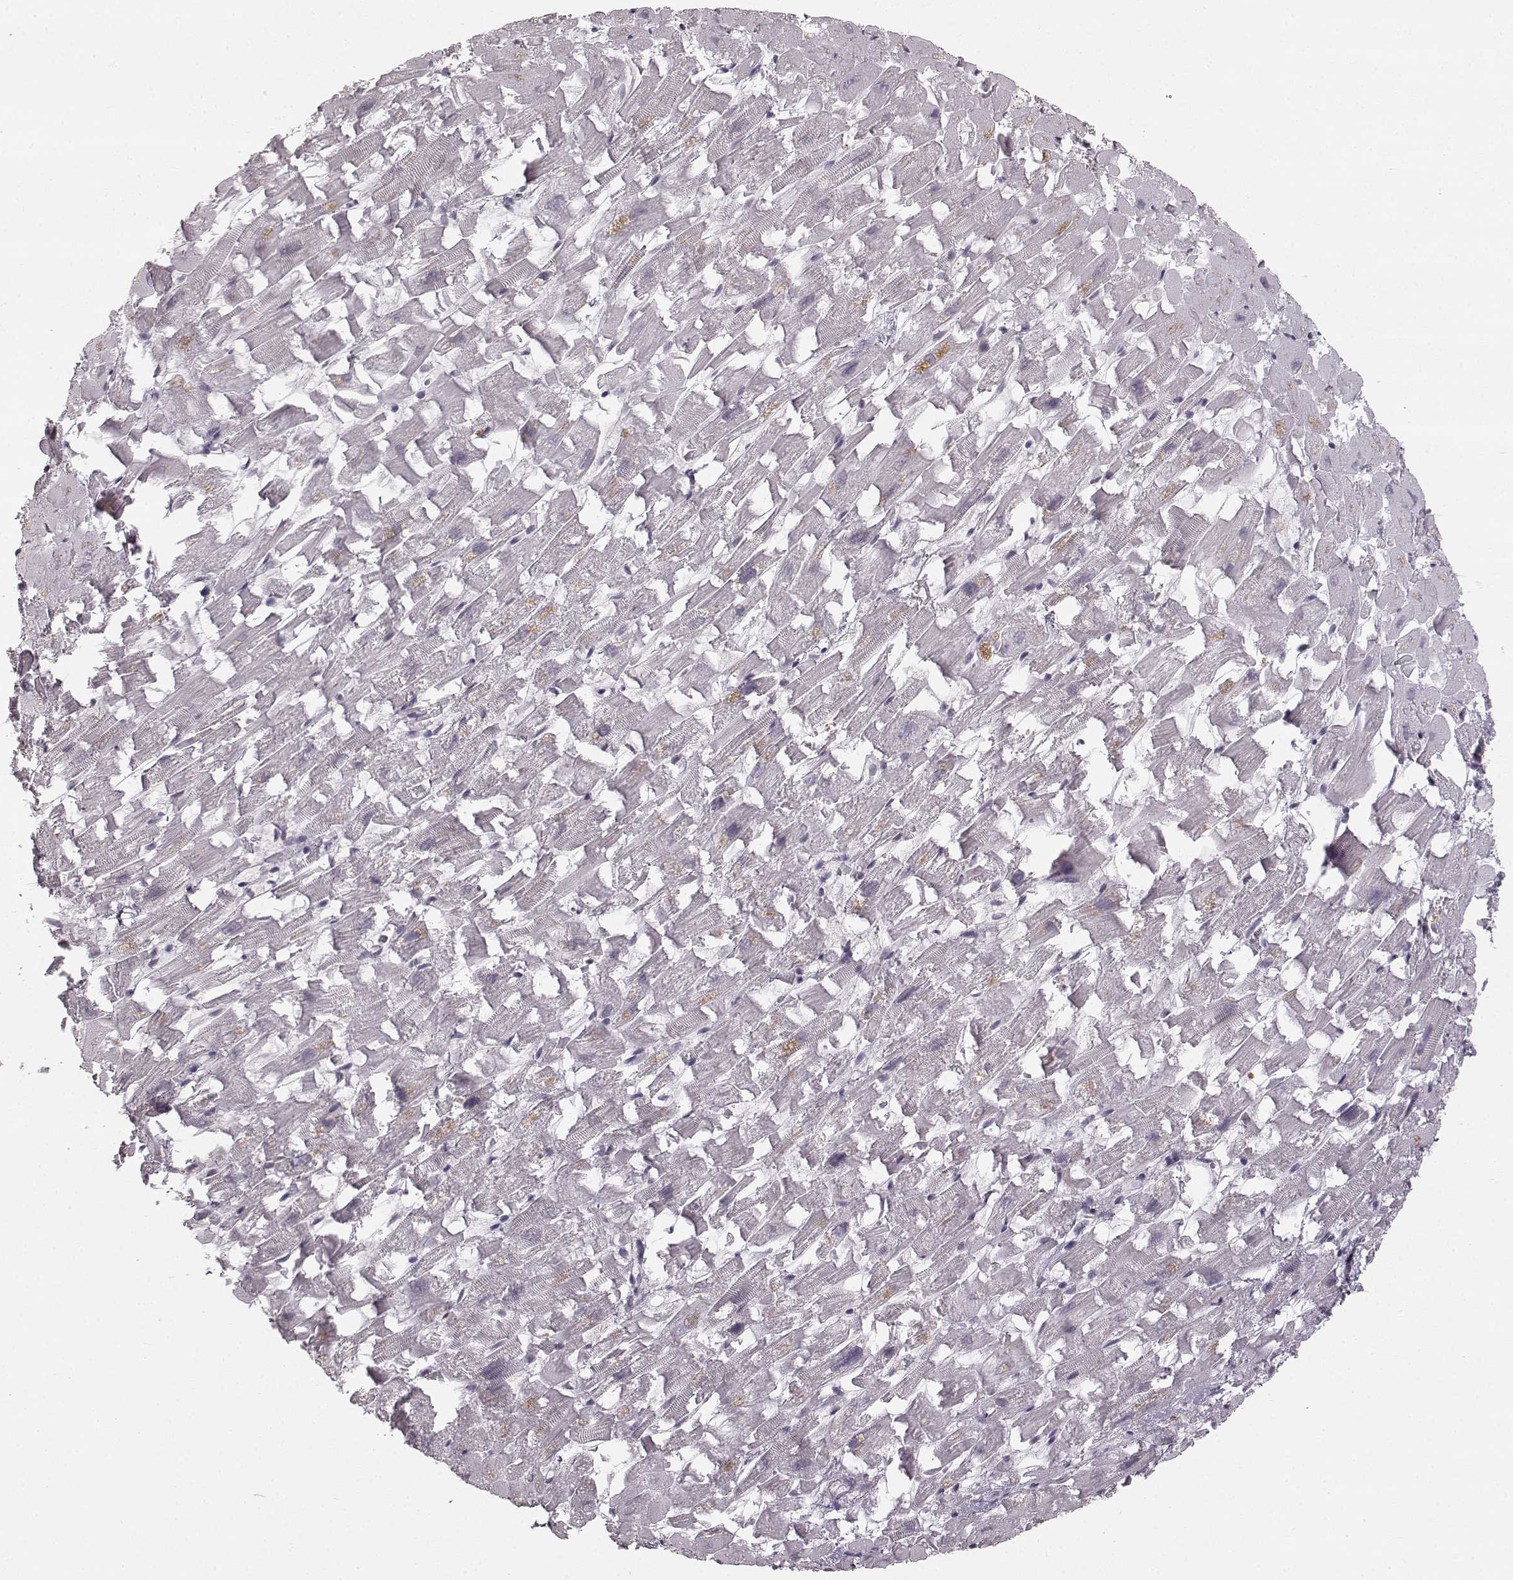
{"staining": {"intensity": "negative", "quantity": "none", "location": "none"}, "tissue": "heart muscle", "cell_type": "Cardiomyocytes", "image_type": "normal", "snomed": [{"axis": "morphology", "description": "Normal tissue, NOS"}, {"axis": "topography", "description": "Heart"}], "caption": "DAB (3,3'-diaminobenzidine) immunohistochemical staining of benign human heart muscle reveals no significant expression in cardiomyocytes. Brightfield microscopy of IHC stained with DAB (brown) and hematoxylin (blue), captured at high magnification.", "gene": "DCAF12", "patient": {"sex": "female", "age": 64}}